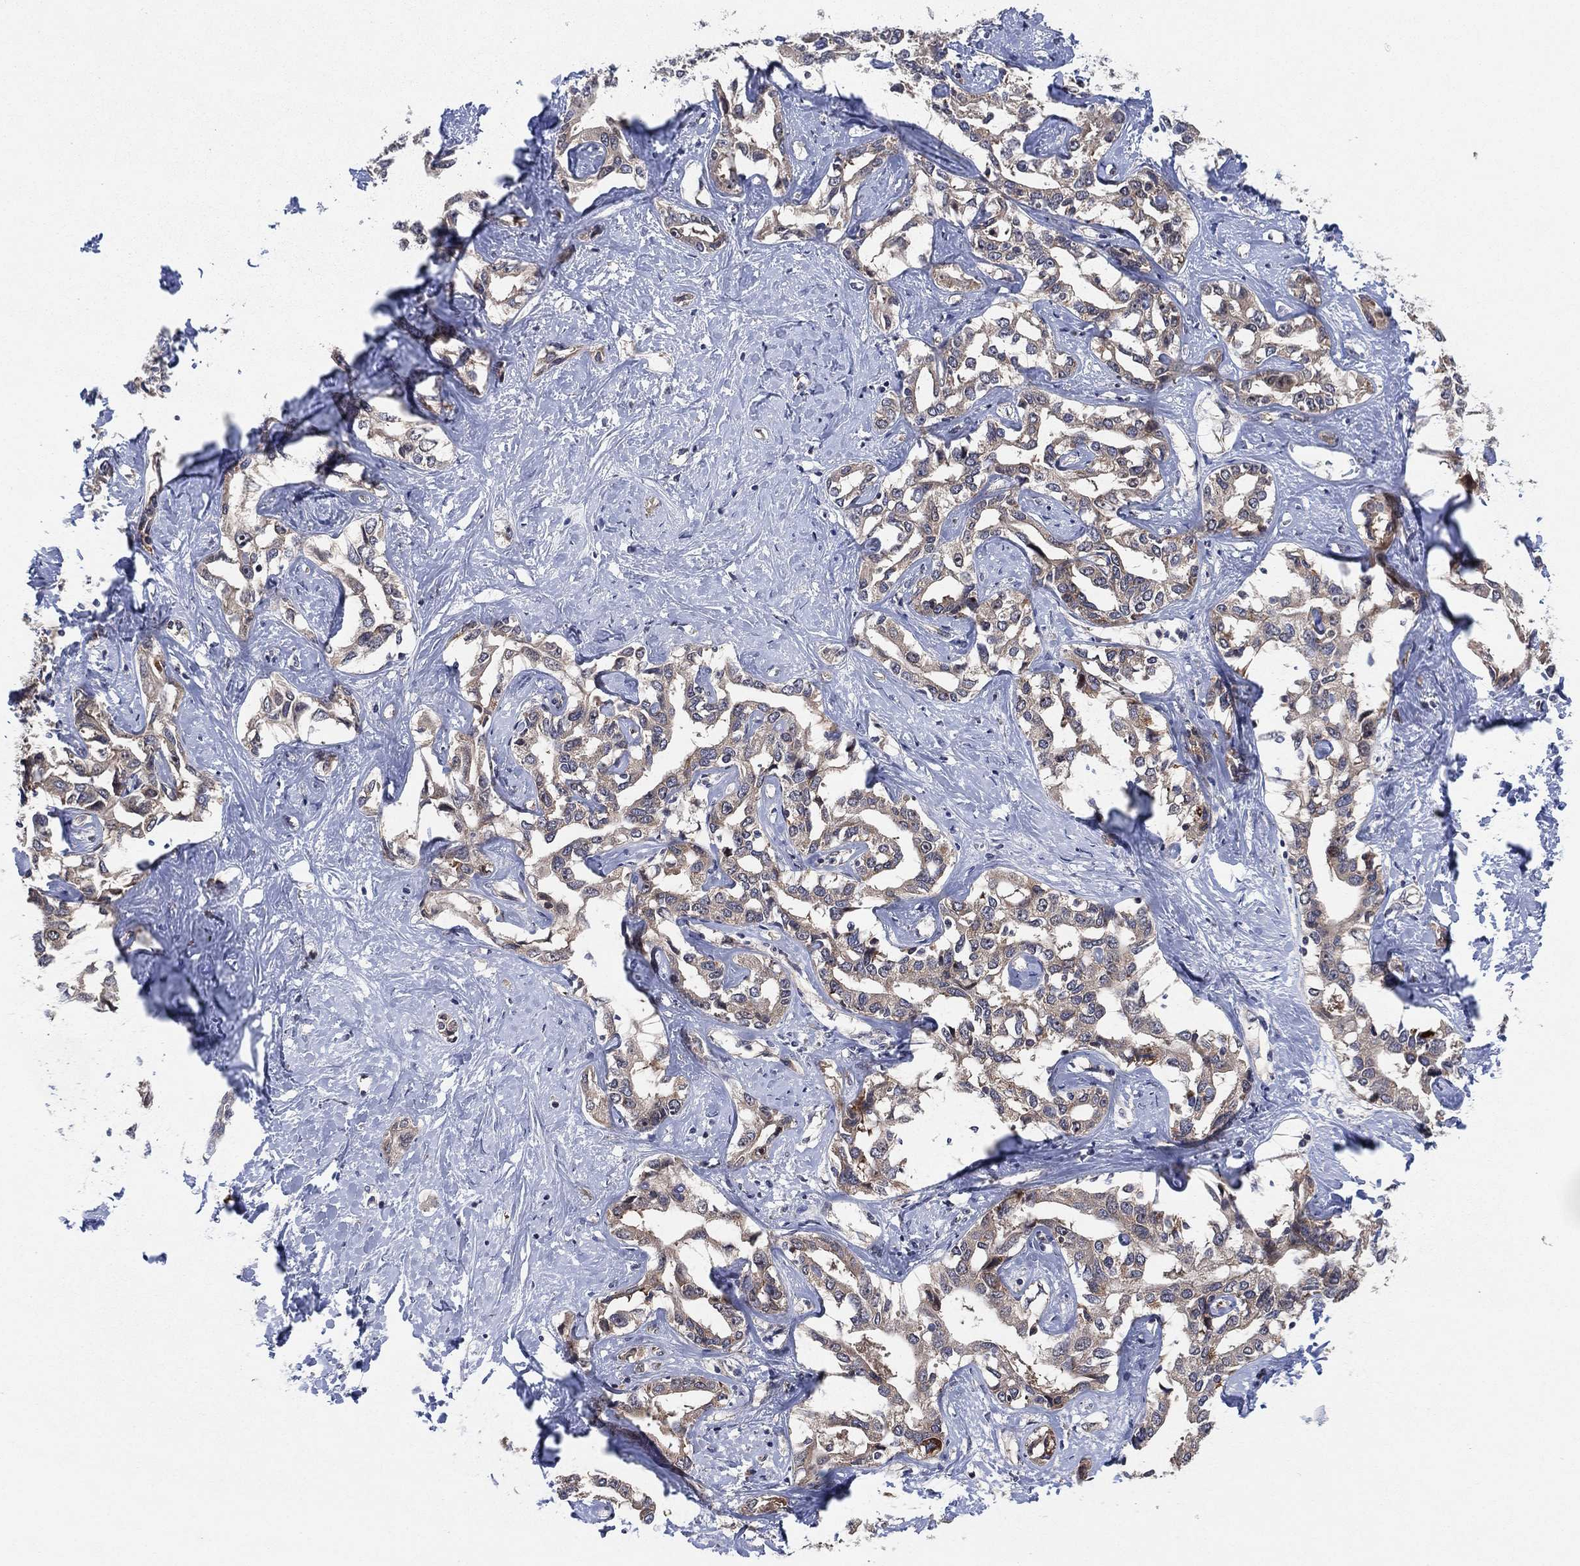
{"staining": {"intensity": "weak", "quantity": ">75%", "location": "cytoplasmic/membranous"}, "tissue": "liver cancer", "cell_type": "Tumor cells", "image_type": "cancer", "snomed": [{"axis": "morphology", "description": "Cholangiocarcinoma"}, {"axis": "topography", "description": "Liver"}], "caption": "Protein positivity by IHC demonstrates weak cytoplasmic/membranous positivity in about >75% of tumor cells in liver cholangiocarcinoma. The protein is shown in brown color, while the nuclei are stained blue.", "gene": "FAM104A", "patient": {"sex": "male", "age": 59}}